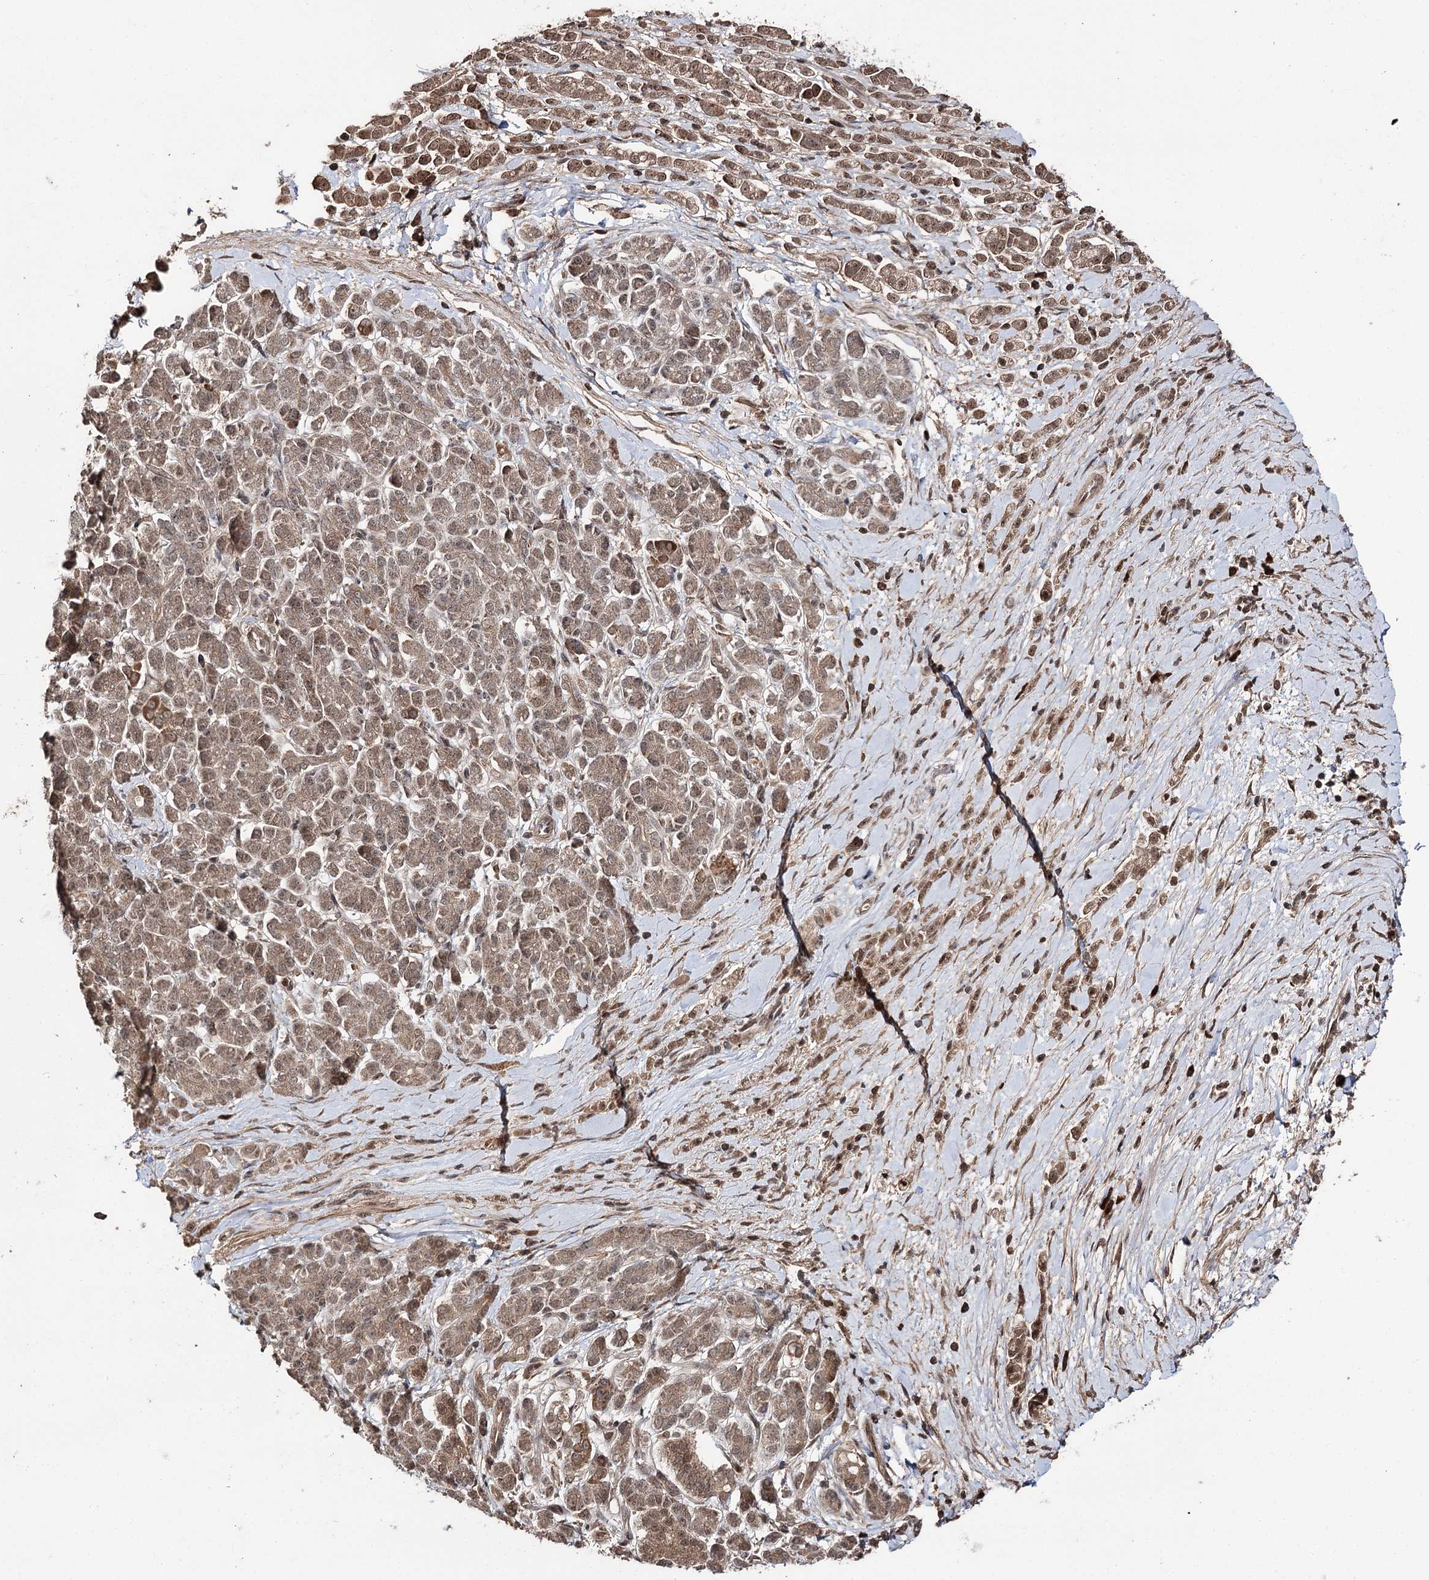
{"staining": {"intensity": "moderate", "quantity": ">75%", "location": "cytoplasmic/membranous,nuclear"}, "tissue": "pancreatic cancer", "cell_type": "Tumor cells", "image_type": "cancer", "snomed": [{"axis": "morphology", "description": "Normal tissue, NOS"}, {"axis": "morphology", "description": "Adenocarcinoma, NOS"}, {"axis": "topography", "description": "Pancreas"}], "caption": "Immunohistochemistry (IHC) micrograph of neoplastic tissue: human pancreatic cancer stained using IHC shows medium levels of moderate protein expression localized specifically in the cytoplasmic/membranous and nuclear of tumor cells, appearing as a cytoplasmic/membranous and nuclear brown color.", "gene": "FAM53B", "patient": {"sex": "female", "age": 64}}